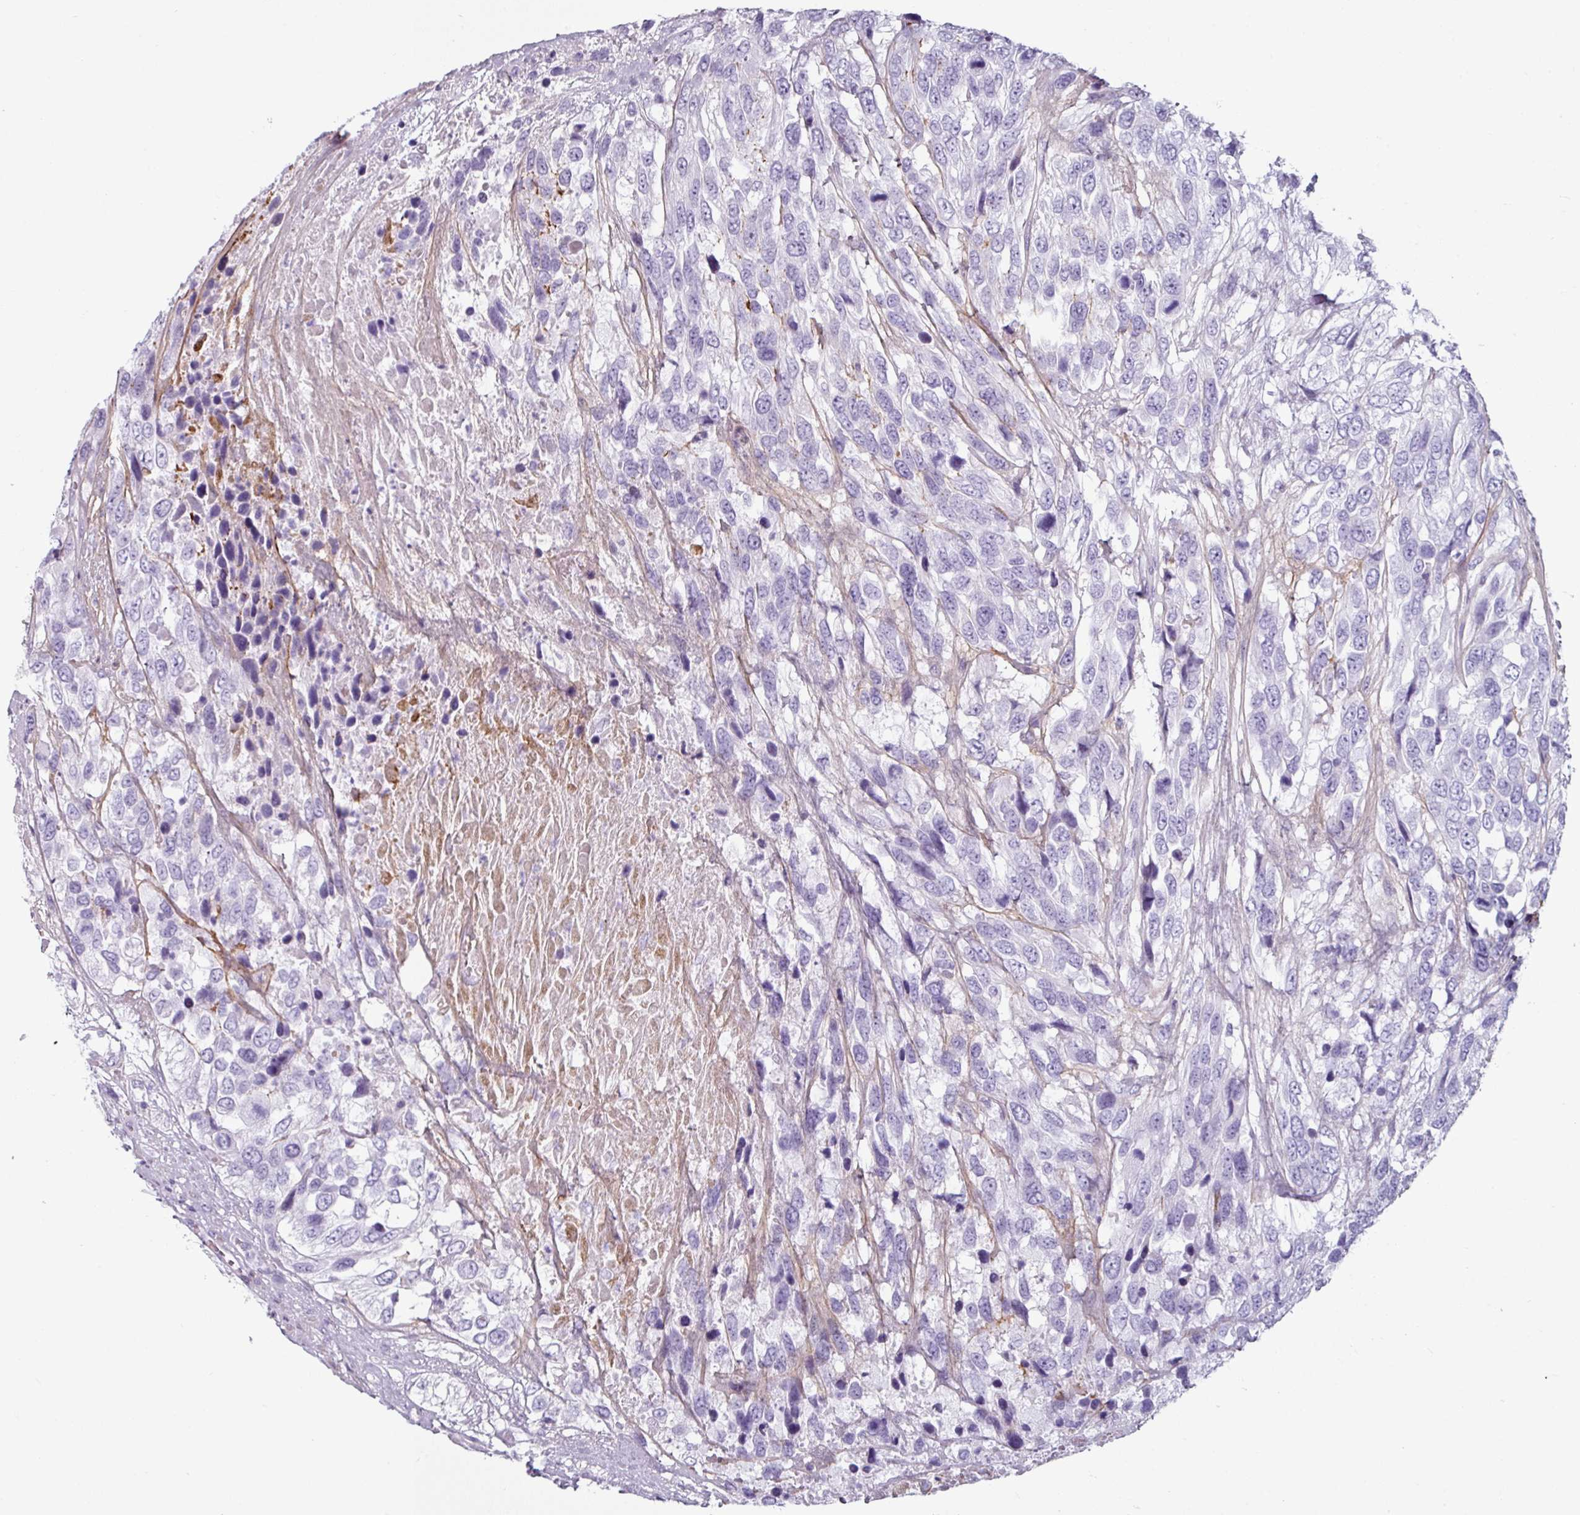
{"staining": {"intensity": "negative", "quantity": "none", "location": "none"}, "tissue": "urothelial cancer", "cell_type": "Tumor cells", "image_type": "cancer", "snomed": [{"axis": "morphology", "description": "Urothelial carcinoma, High grade"}, {"axis": "topography", "description": "Urinary bladder"}], "caption": "An immunohistochemistry image of urothelial cancer is shown. There is no staining in tumor cells of urothelial cancer.", "gene": "CLCA1", "patient": {"sex": "female", "age": 70}}